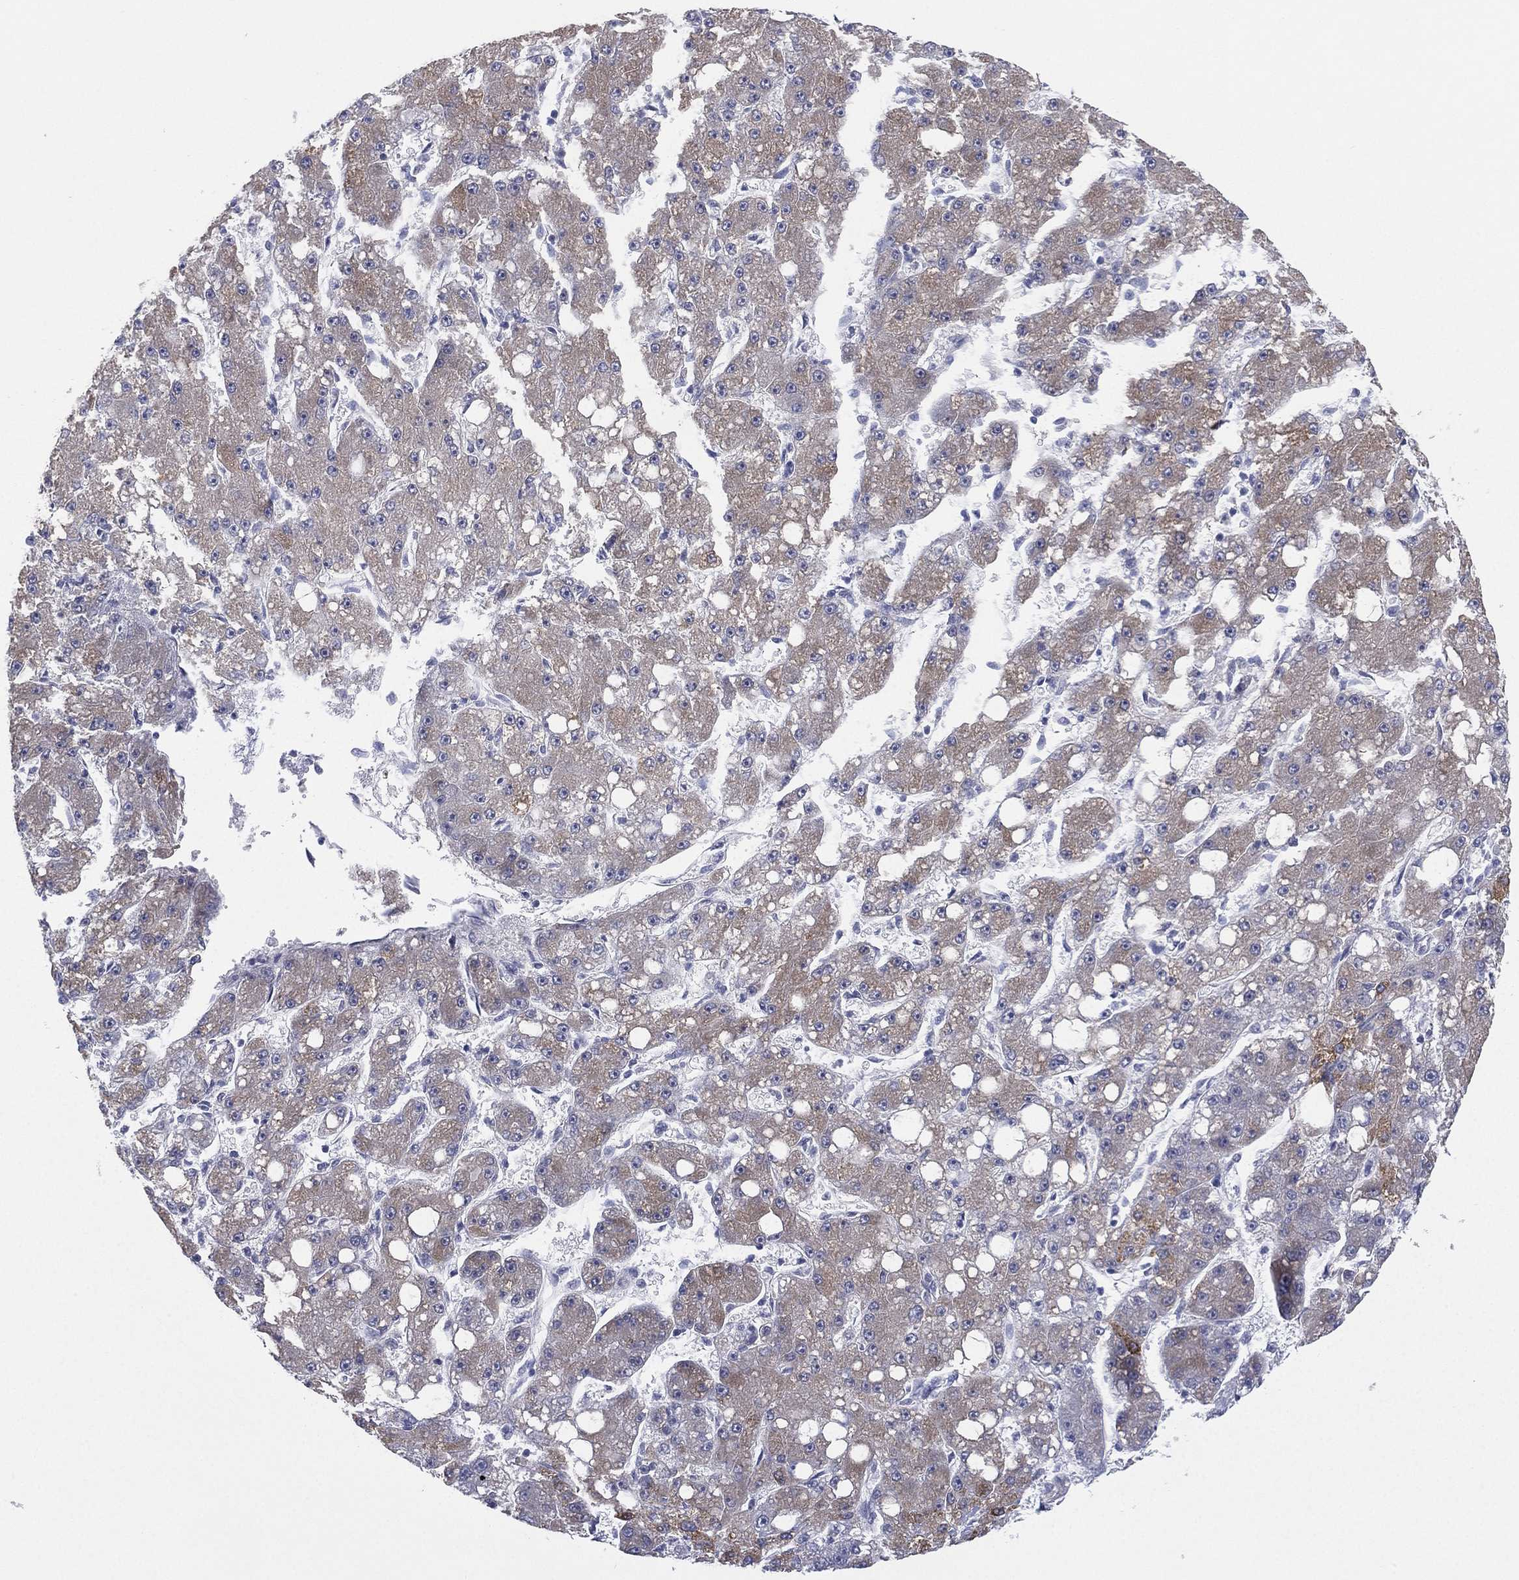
{"staining": {"intensity": "weak", "quantity": "25%-75%", "location": "cytoplasmic/membranous"}, "tissue": "liver cancer", "cell_type": "Tumor cells", "image_type": "cancer", "snomed": [{"axis": "morphology", "description": "Carcinoma, Hepatocellular, NOS"}, {"axis": "topography", "description": "Liver"}], "caption": "Liver cancer was stained to show a protein in brown. There is low levels of weak cytoplasmic/membranous expression in approximately 25%-75% of tumor cells.", "gene": "CYP2D6", "patient": {"sex": "male", "age": 67}}